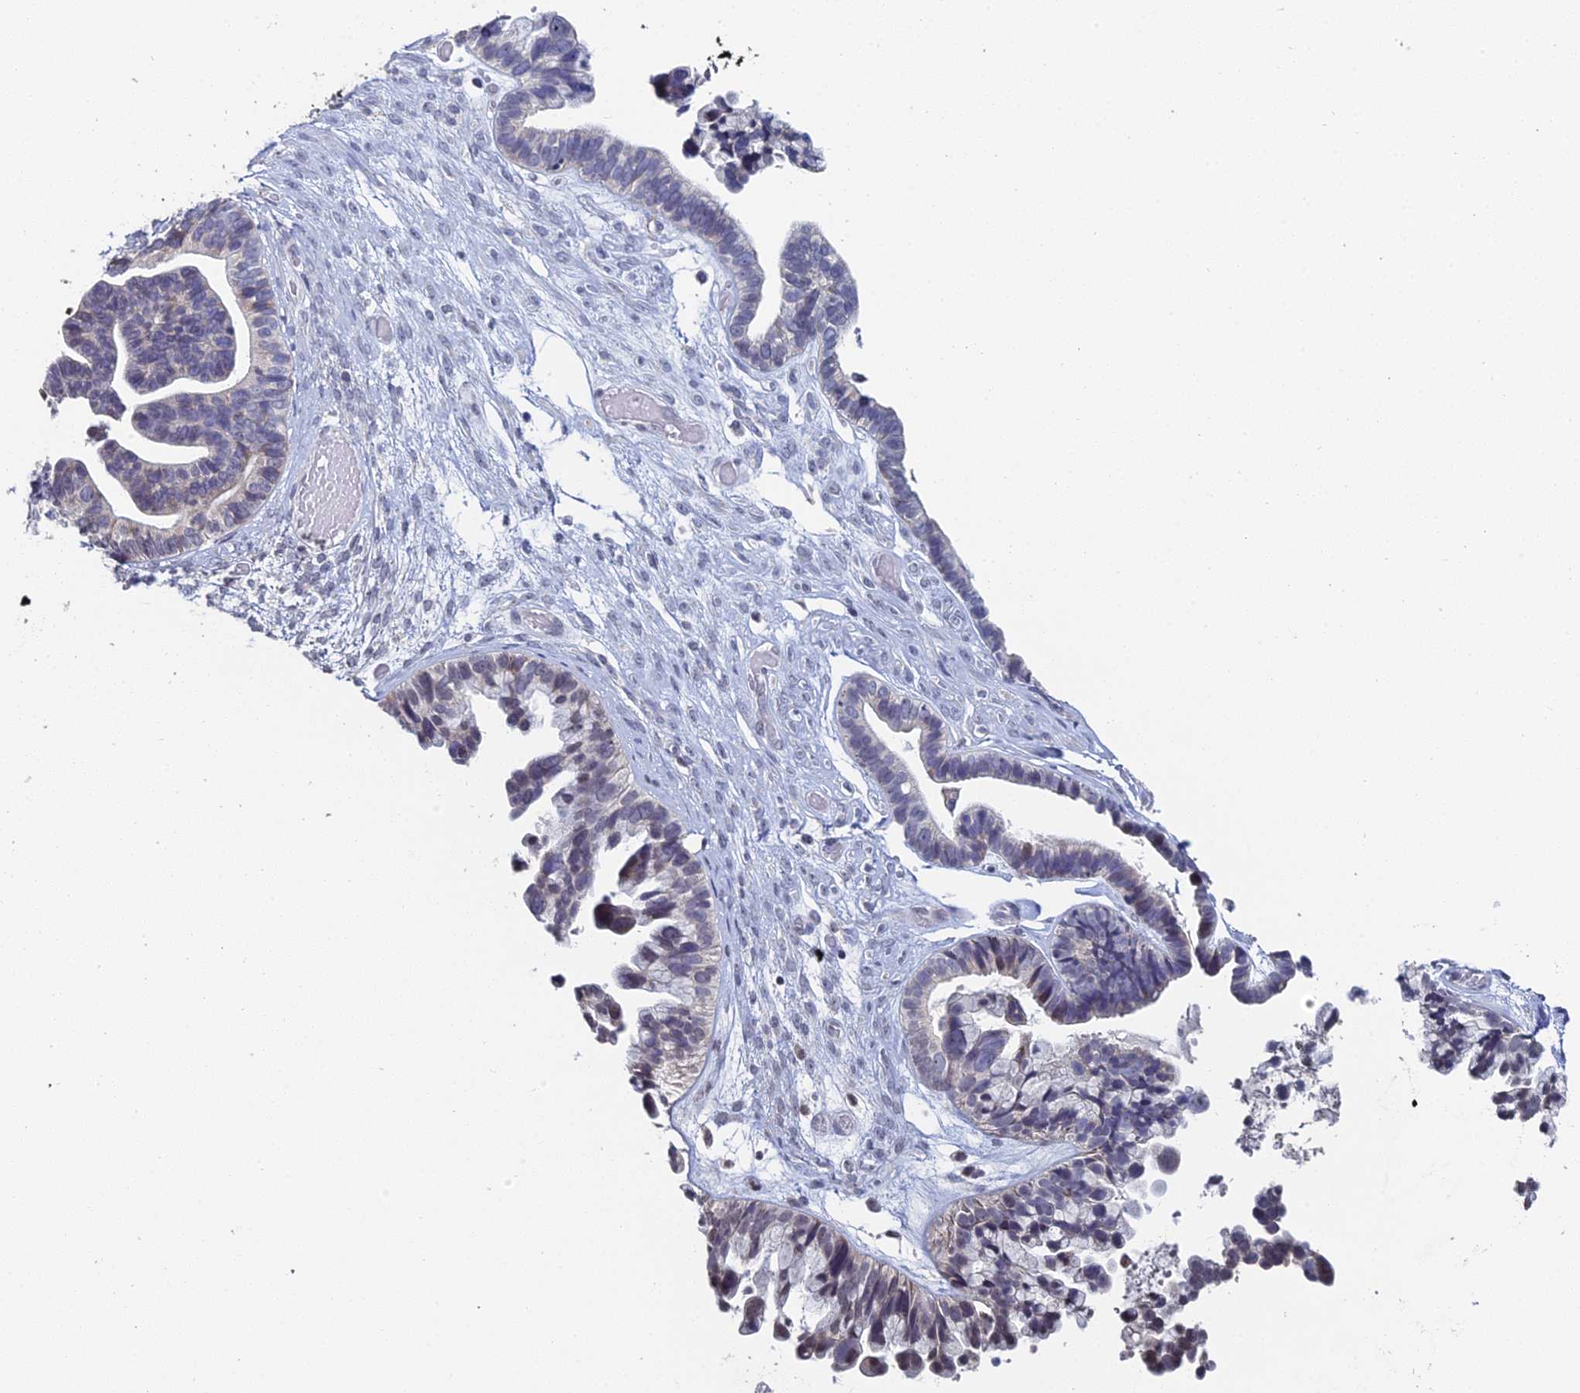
{"staining": {"intensity": "negative", "quantity": "none", "location": "none"}, "tissue": "ovarian cancer", "cell_type": "Tumor cells", "image_type": "cancer", "snomed": [{"axis": "morphology", "description": "Cystadenocarcinoma, serous, NOS"}, {"axis": "topography", "description": "Ovary"}], "caption": "The photomicrograph reveals no staining of tumor cells in serous cystadenocarcinoma (ovarian).", "gene": "PRR22", "patient": {"sex": "female", "age": 56}}